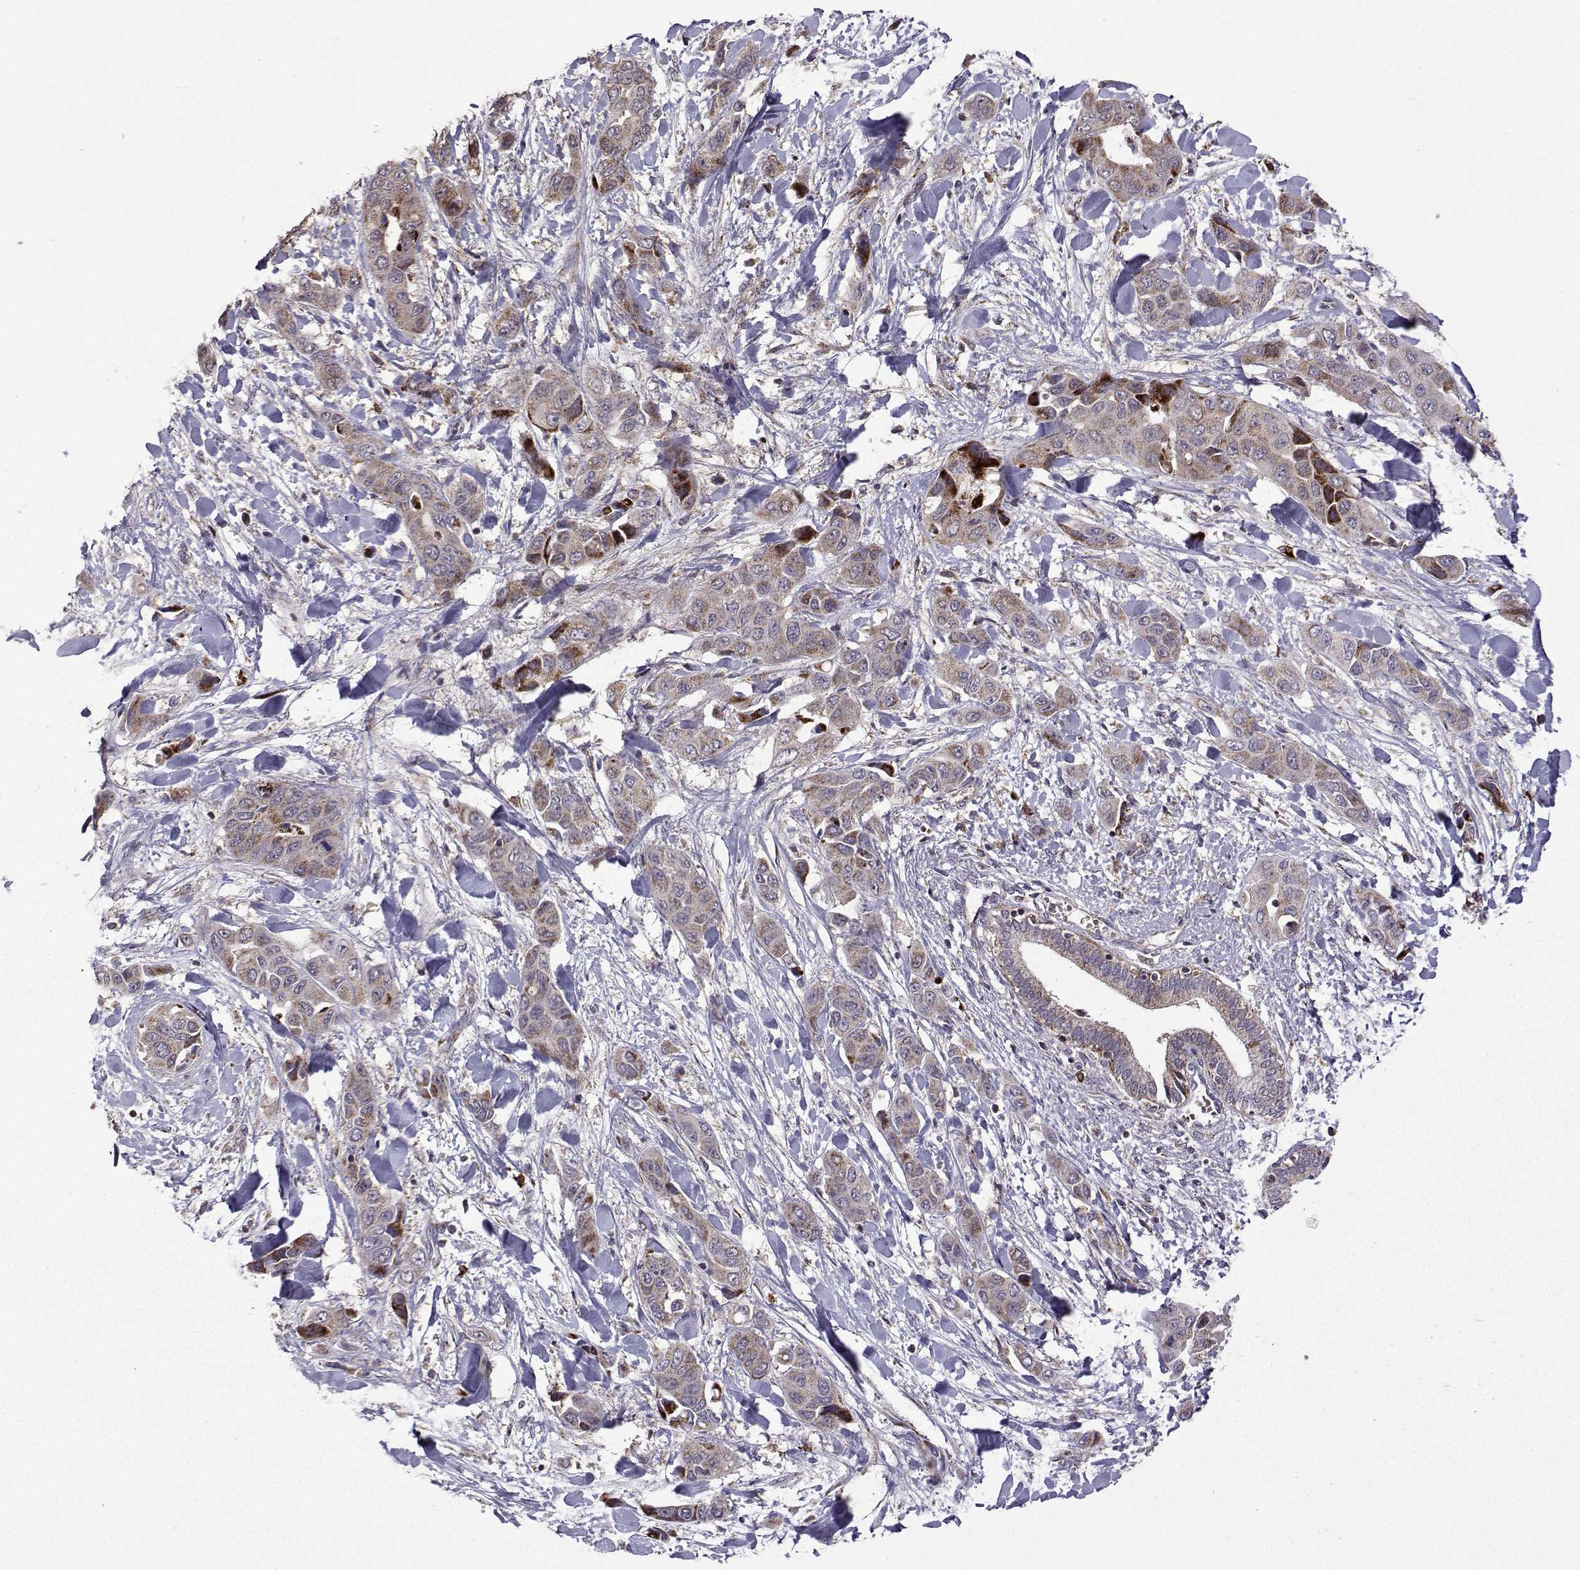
{"staining": {"intensity": "weak", "quantity": "<25%", "location": "cytoplasmic/membranous"}, "tissue": "liver cancer", "cell_type": "Tumor cells", "image_type": "cancer", "snomed": [{"axis": "morphology", "description": "Cholangiocarcinoma"}, {"axis": "topography", "description": "Liver"}], "caption": "This is an immunohistochemistry (IHC) photomicrograph of liver cancer. There is no positivity in tumor cells.", "gene": "TAB2", "patient": {"sex": "female", "age": 52}}